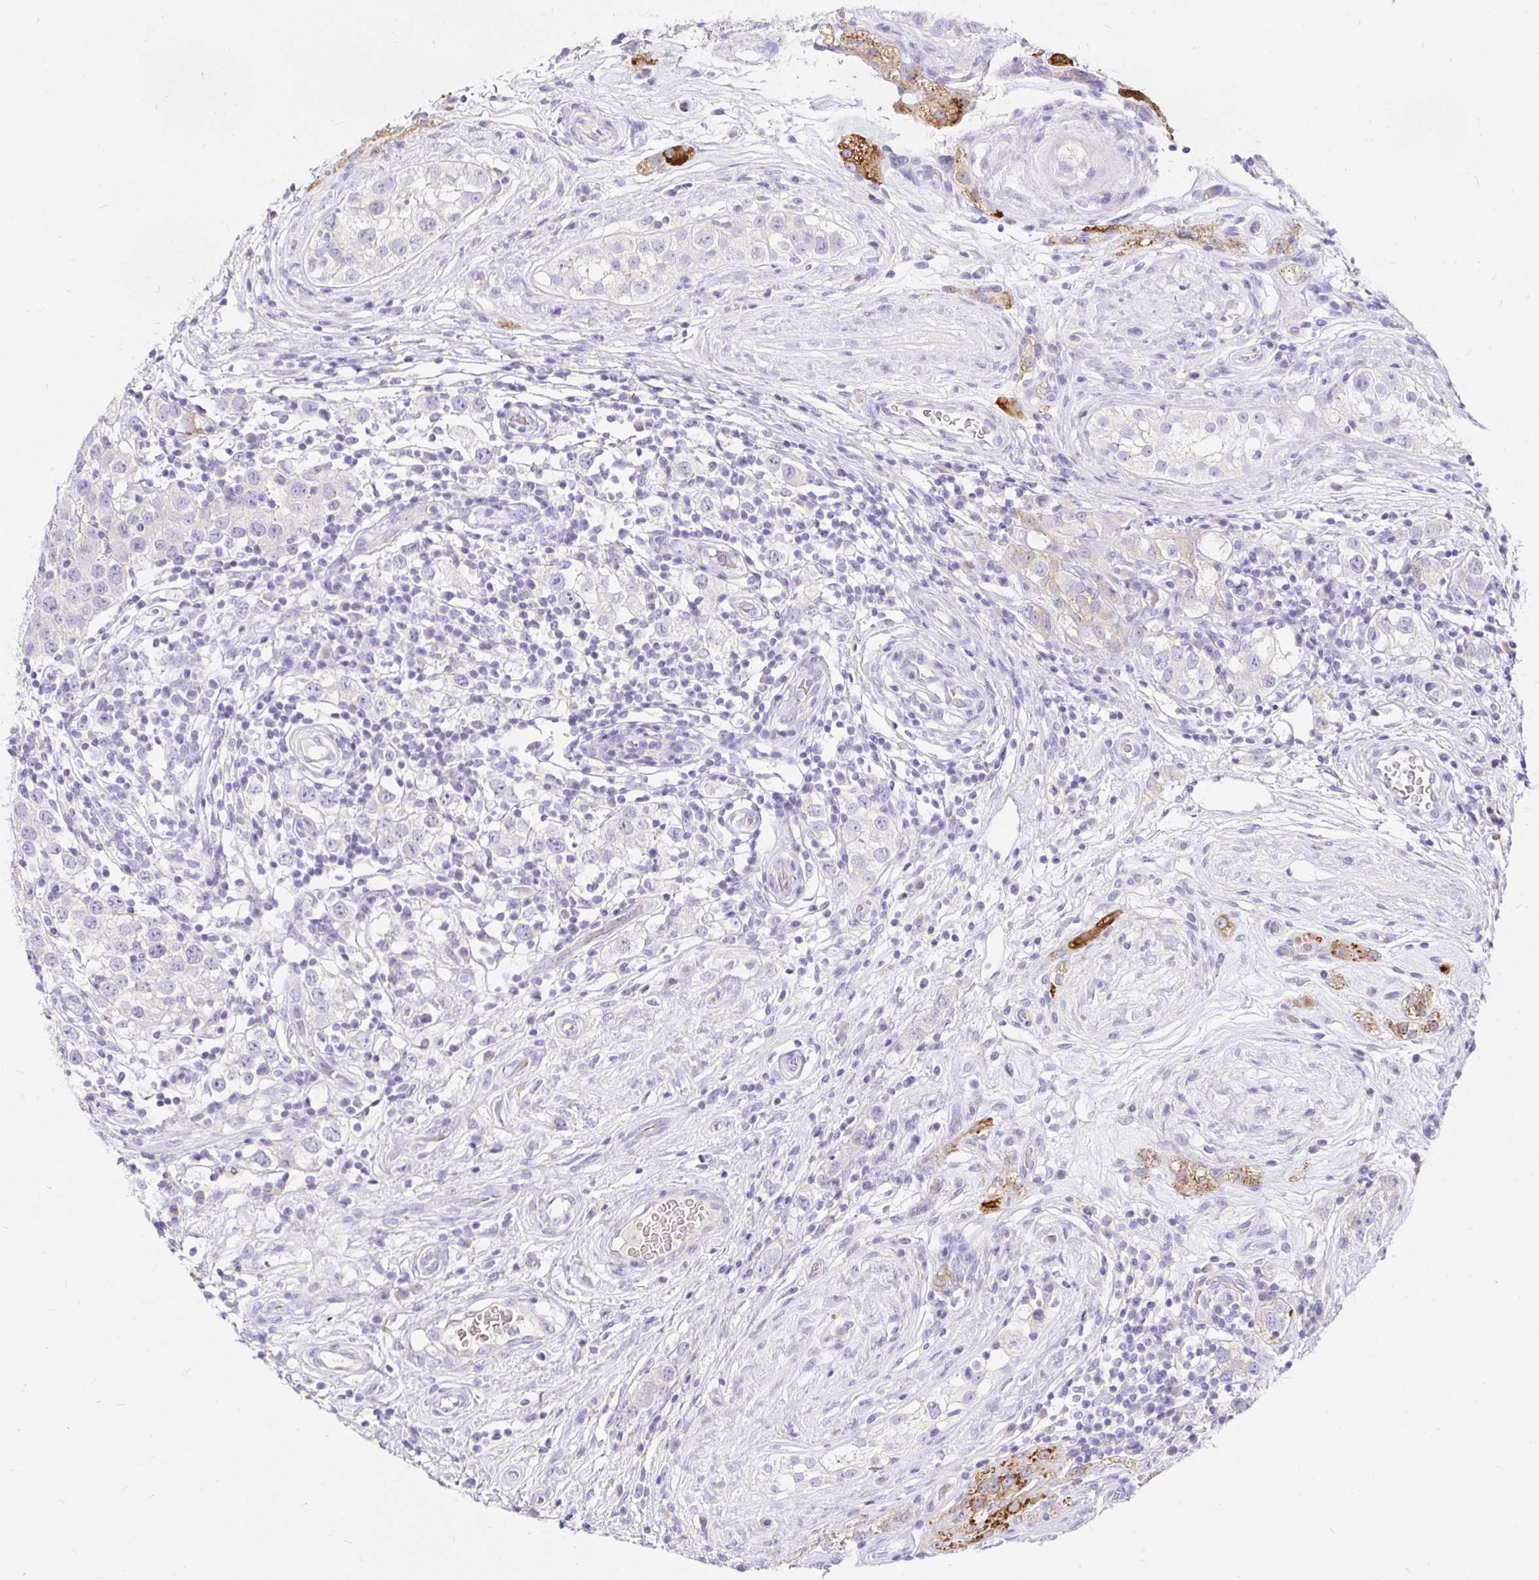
{"staining": {"intensity": "negative", "quantity": "none", "location": "none"}, "tissue": "testis cancer", "cell_type": "Tumor cells", "image_type": "cancer", "snomed": [{"axis": "morphology", "description": "Seminoma, NOS"}, {"axis": "topography", "description": "Testis"}], "caption": "An image of human seminoma (testis) is negative for staining in tumor cells. (DAB immunohistochemistry visualized using brightfield microscopy, high magnification).", "gene": "NR2E1", "patient": {"sex": "male", "age": 34}}